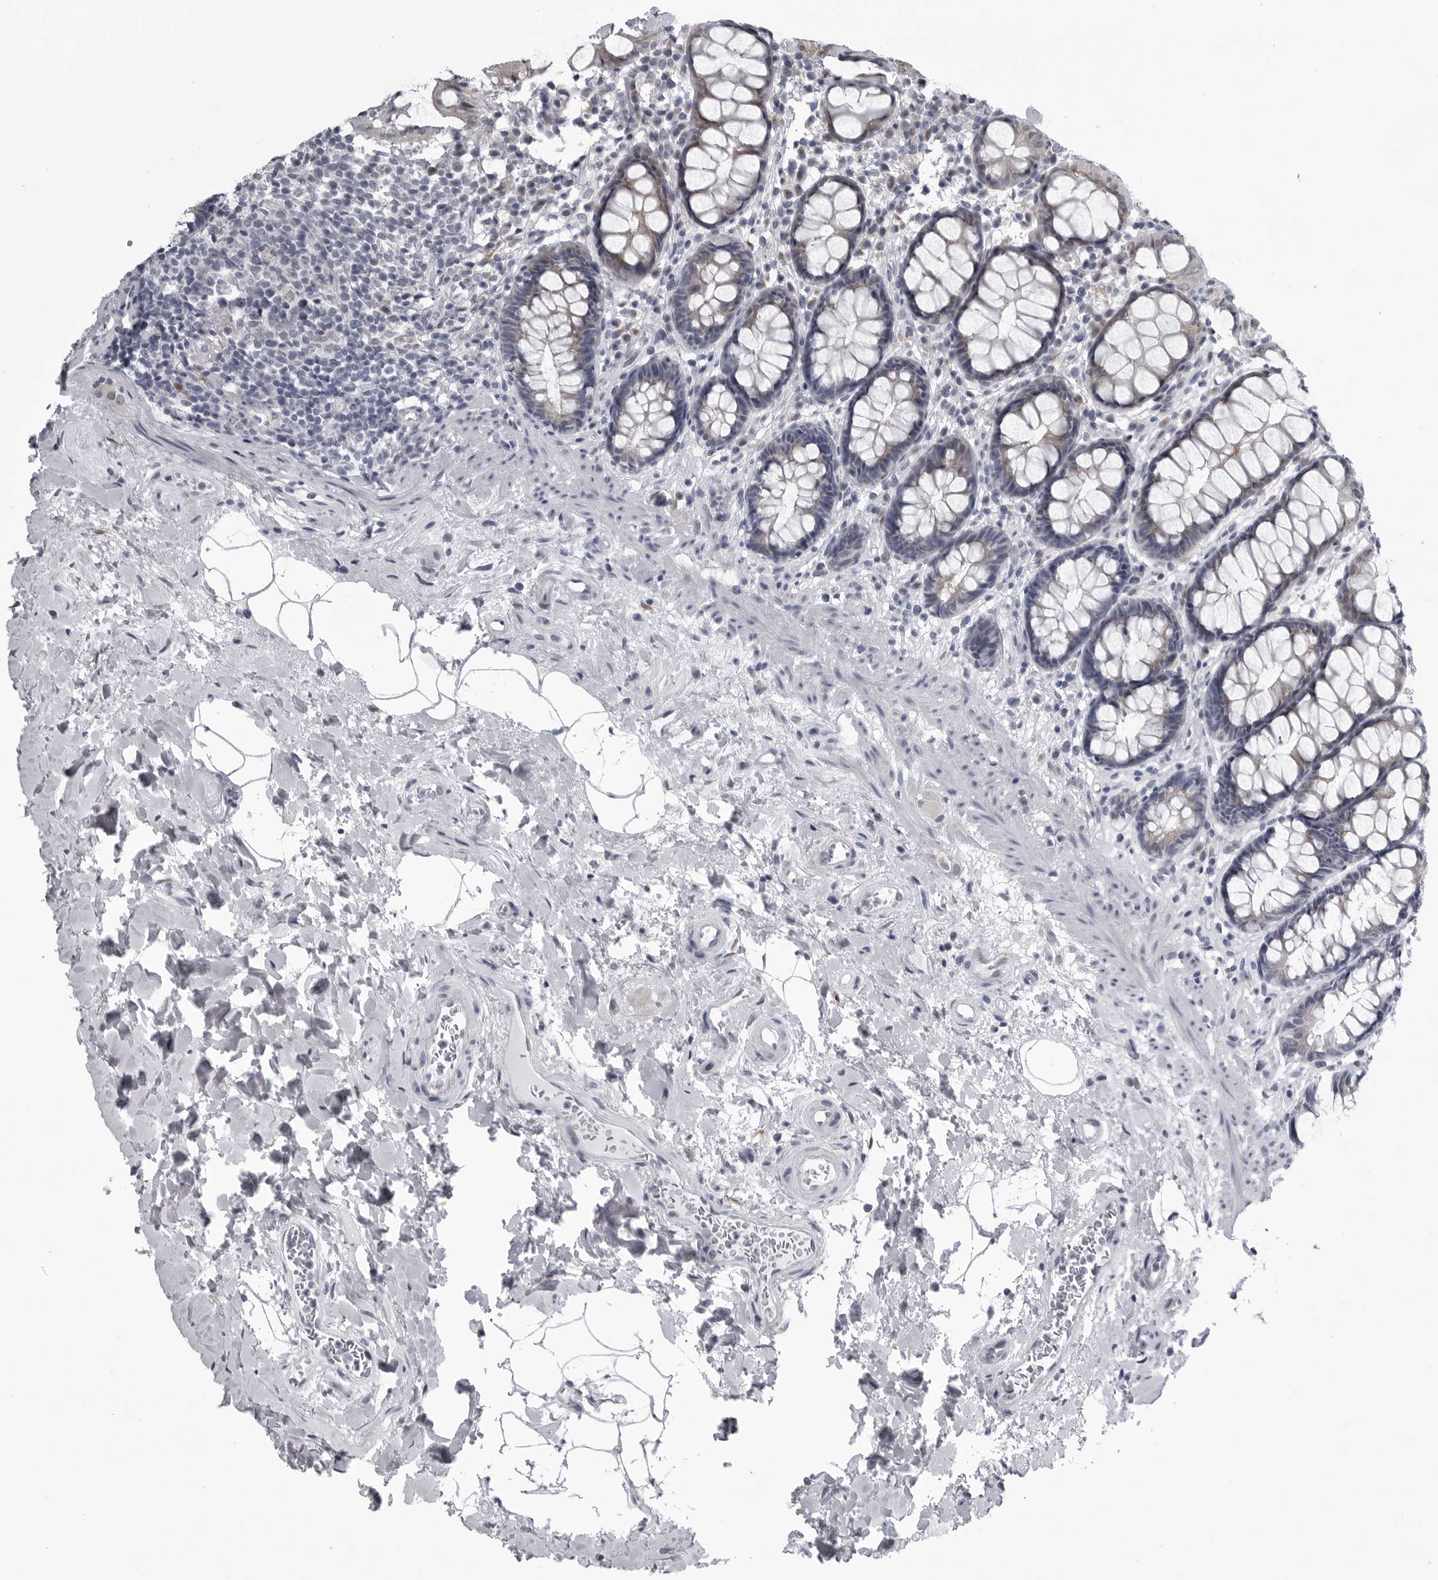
{"staining": {"intensity": "negative", "quantity": "none", "location": "none"}, "tissue": "rectum", "cell_type": "Glandular cells", "image_type": "normal", "snomed": [{"axis": "morphology", "description": "Normal tissue, NOS"}, {"axis": "topography", "description": "Rectum"}], "caption": "Immunohistochemical staining of normal rectum shows no significant staining in glandular cells. (DAB immunohistochemistry, high magnification).", "gene": "MYOC", "patient": {"sex": "male", "age": 64}}